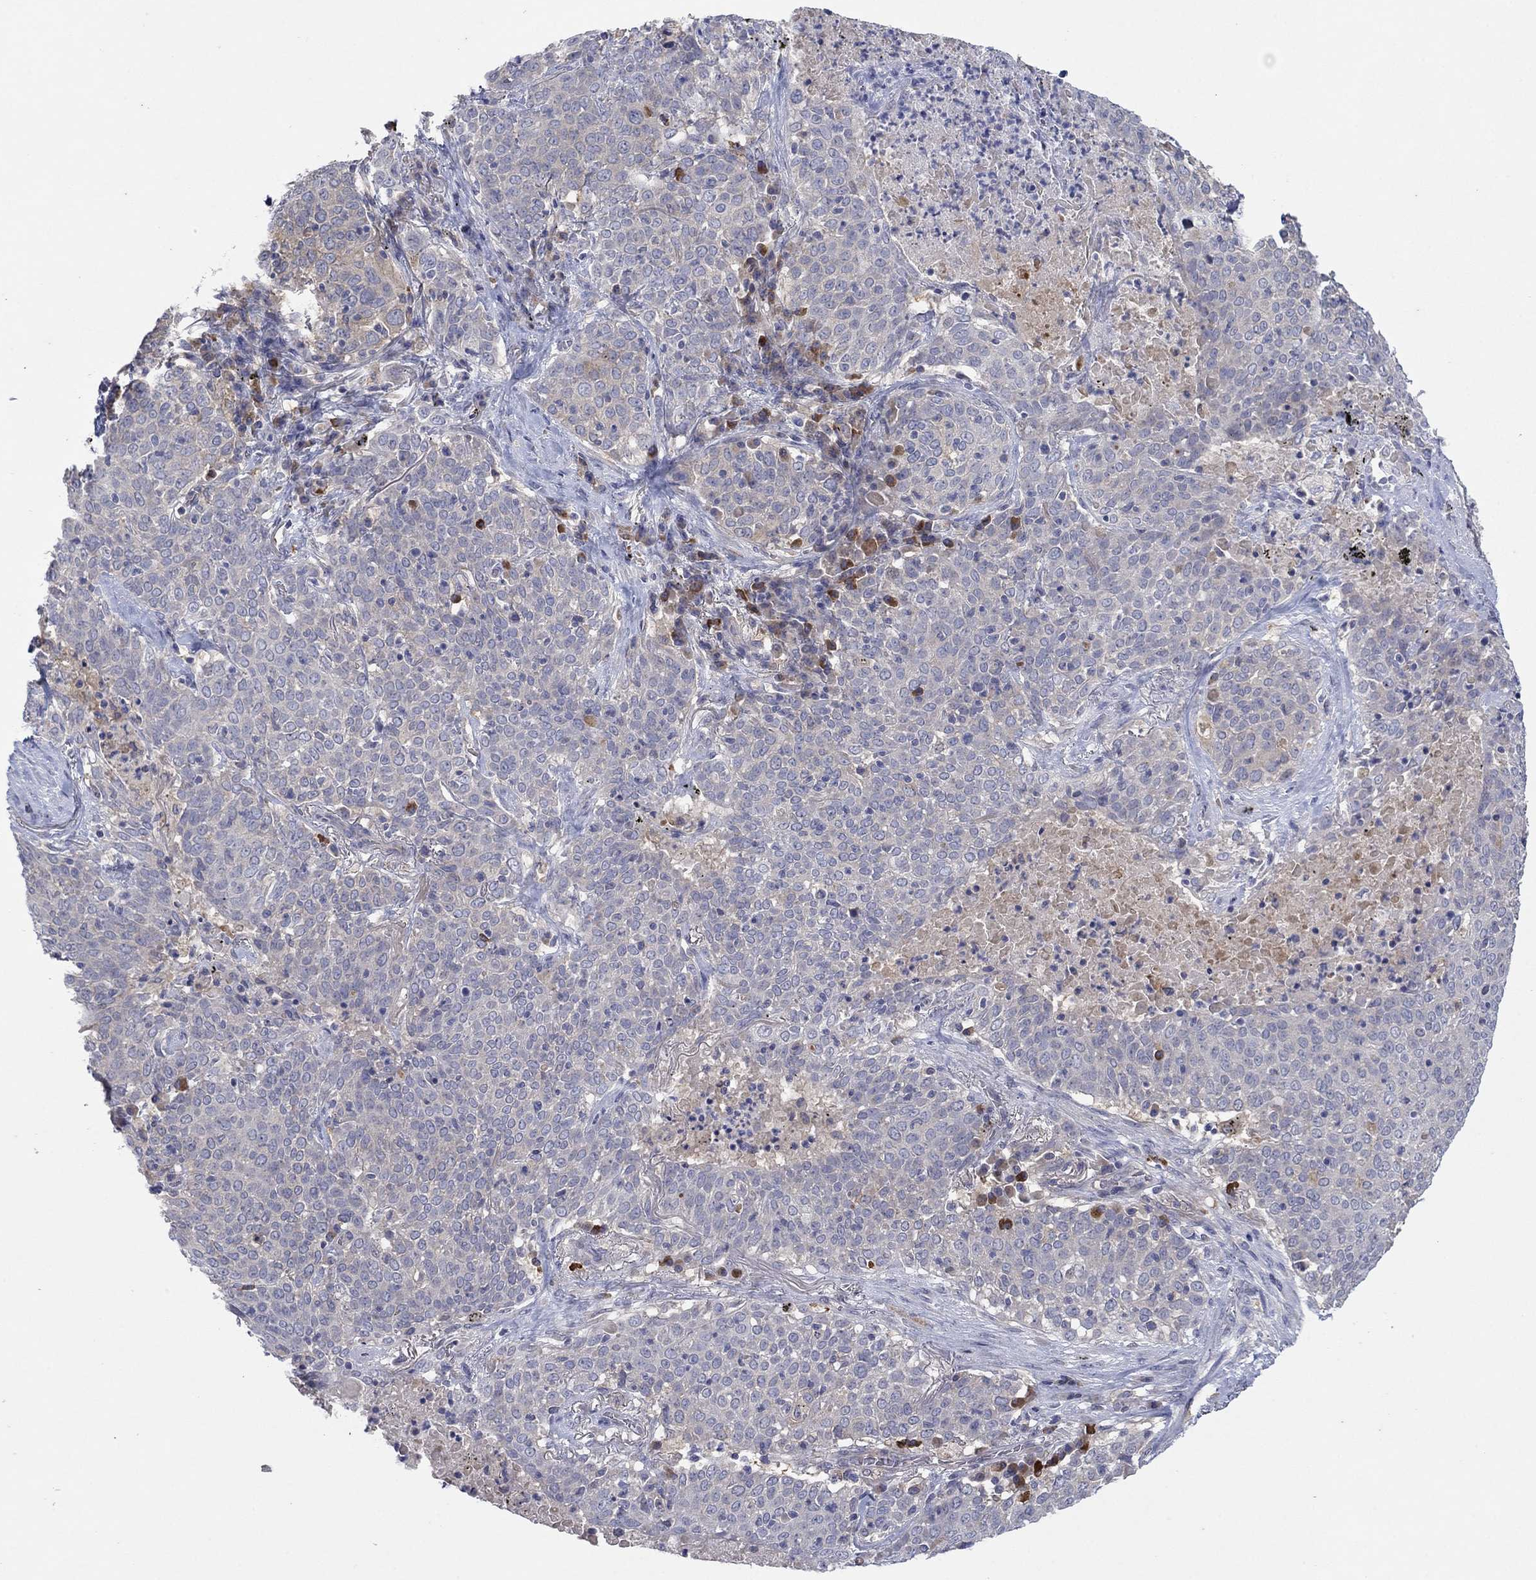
{"staining": {"intensity": "negative", "quantity": "none", "location": "none"}, "tissue": "lung cancer", "cell_type": "Tumor cells", "image_type": "cancer", "snomed": [{"axis": "morphology", "description": "Squamous cell carcinoma, NOS"}, {"axis": "topography", "description": "Lung"}], "caption": "Immunohistochemistry micrograph of neoplastic tissue: lung cancer (squamous cell carcinoma) stained with DAB shows no significant protein staining in tumor cells.", "gene": "PLCL2", "patient": {"sex": "male", "age": 82}}